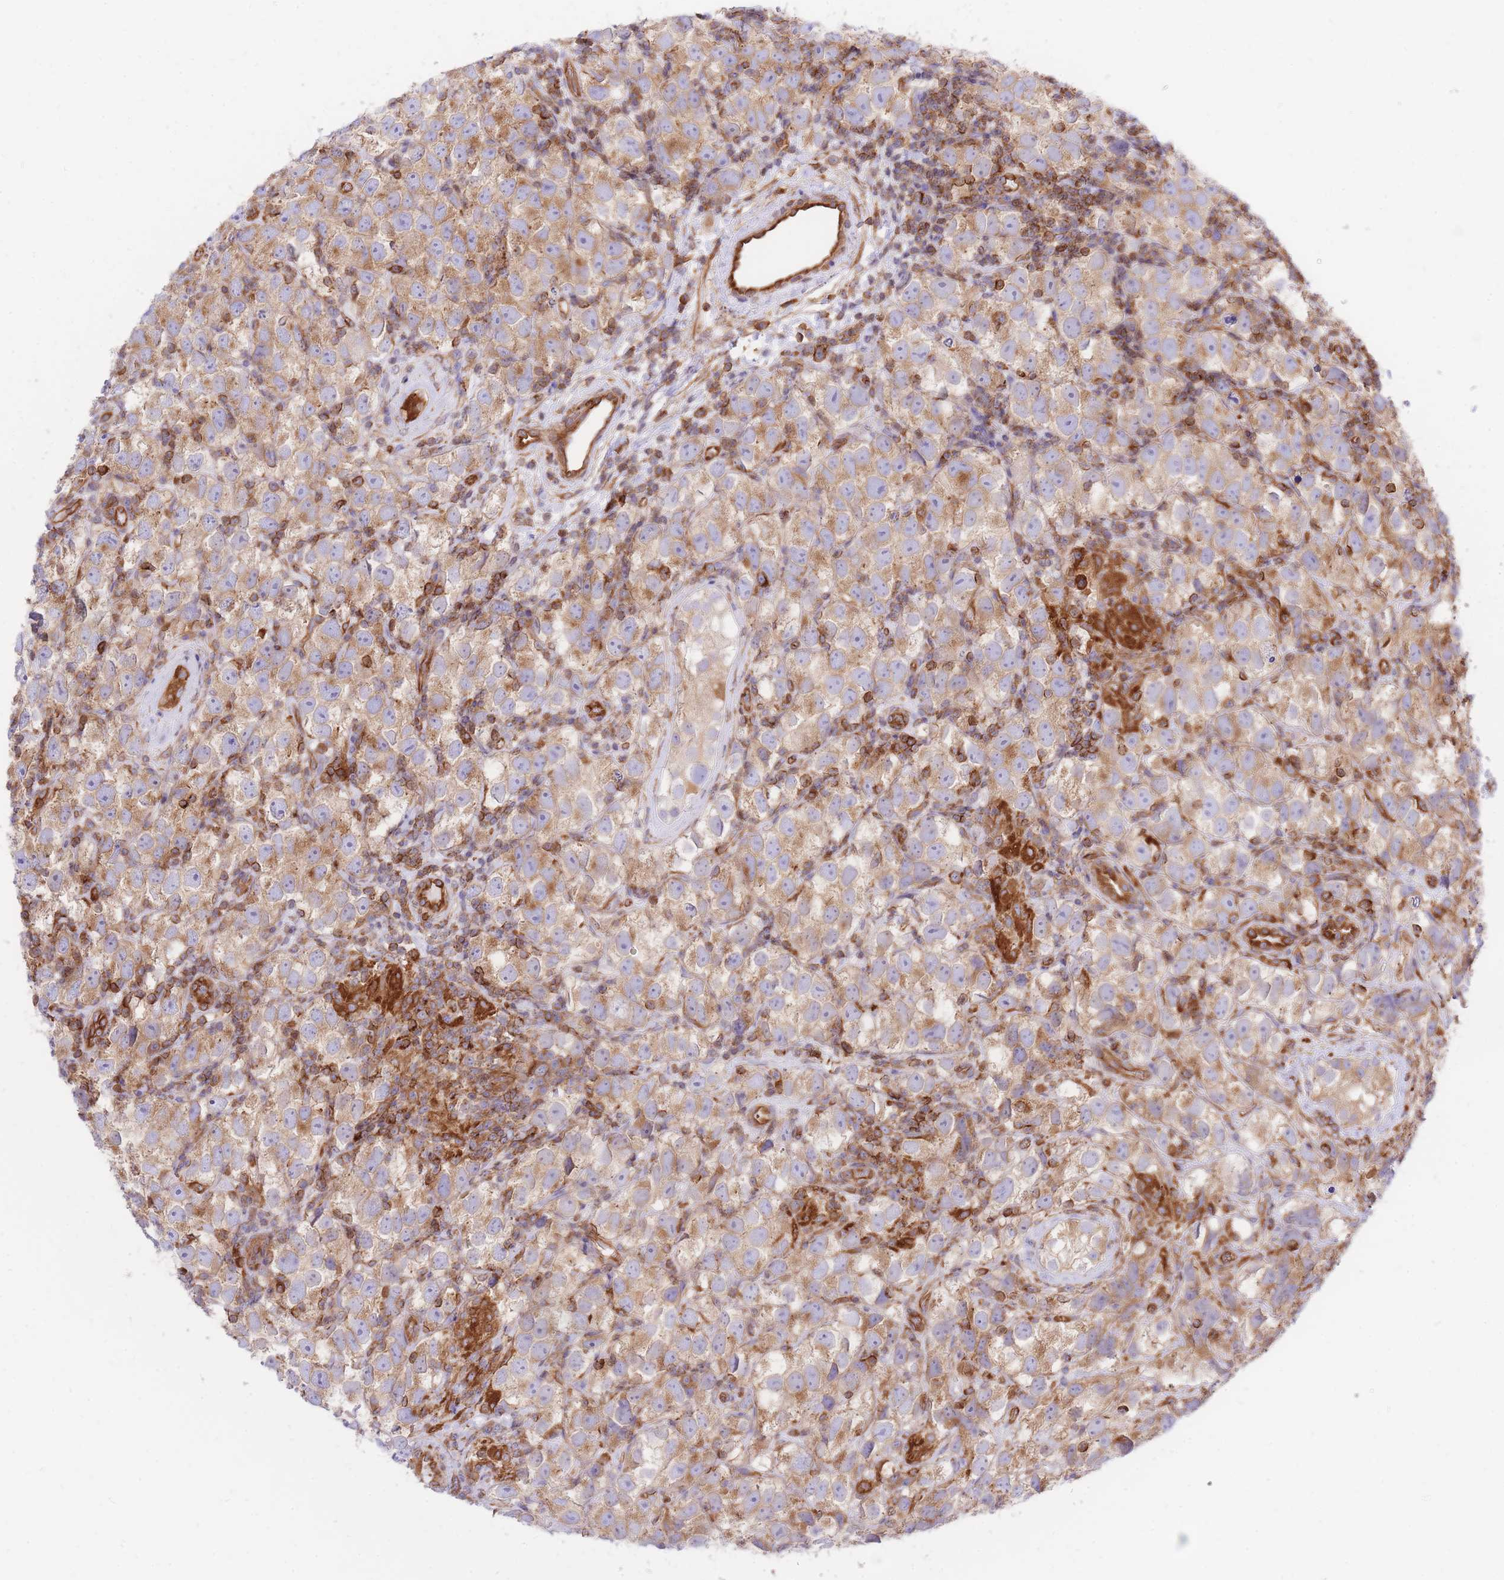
{"staining": {"intensity": "moderate", "quantity": ">75%", "location": "cytoplasmic/membranous"}, "tissue": "testis cancer", "cell_type": "Tumor cells", "image_type": "cancer", "snomed": [{"axis": "morphology", "description": "Seminoma, NOS"}, {"axis": "topography", "description": "Testis"}], "caption": "A histopathology image of testis cancer stained for a protein reveals moderate cytoplasmic/membranous brown staining in tumor cells.", "gene": "REM1", "patient": {"sex": "male", "age": 26}}